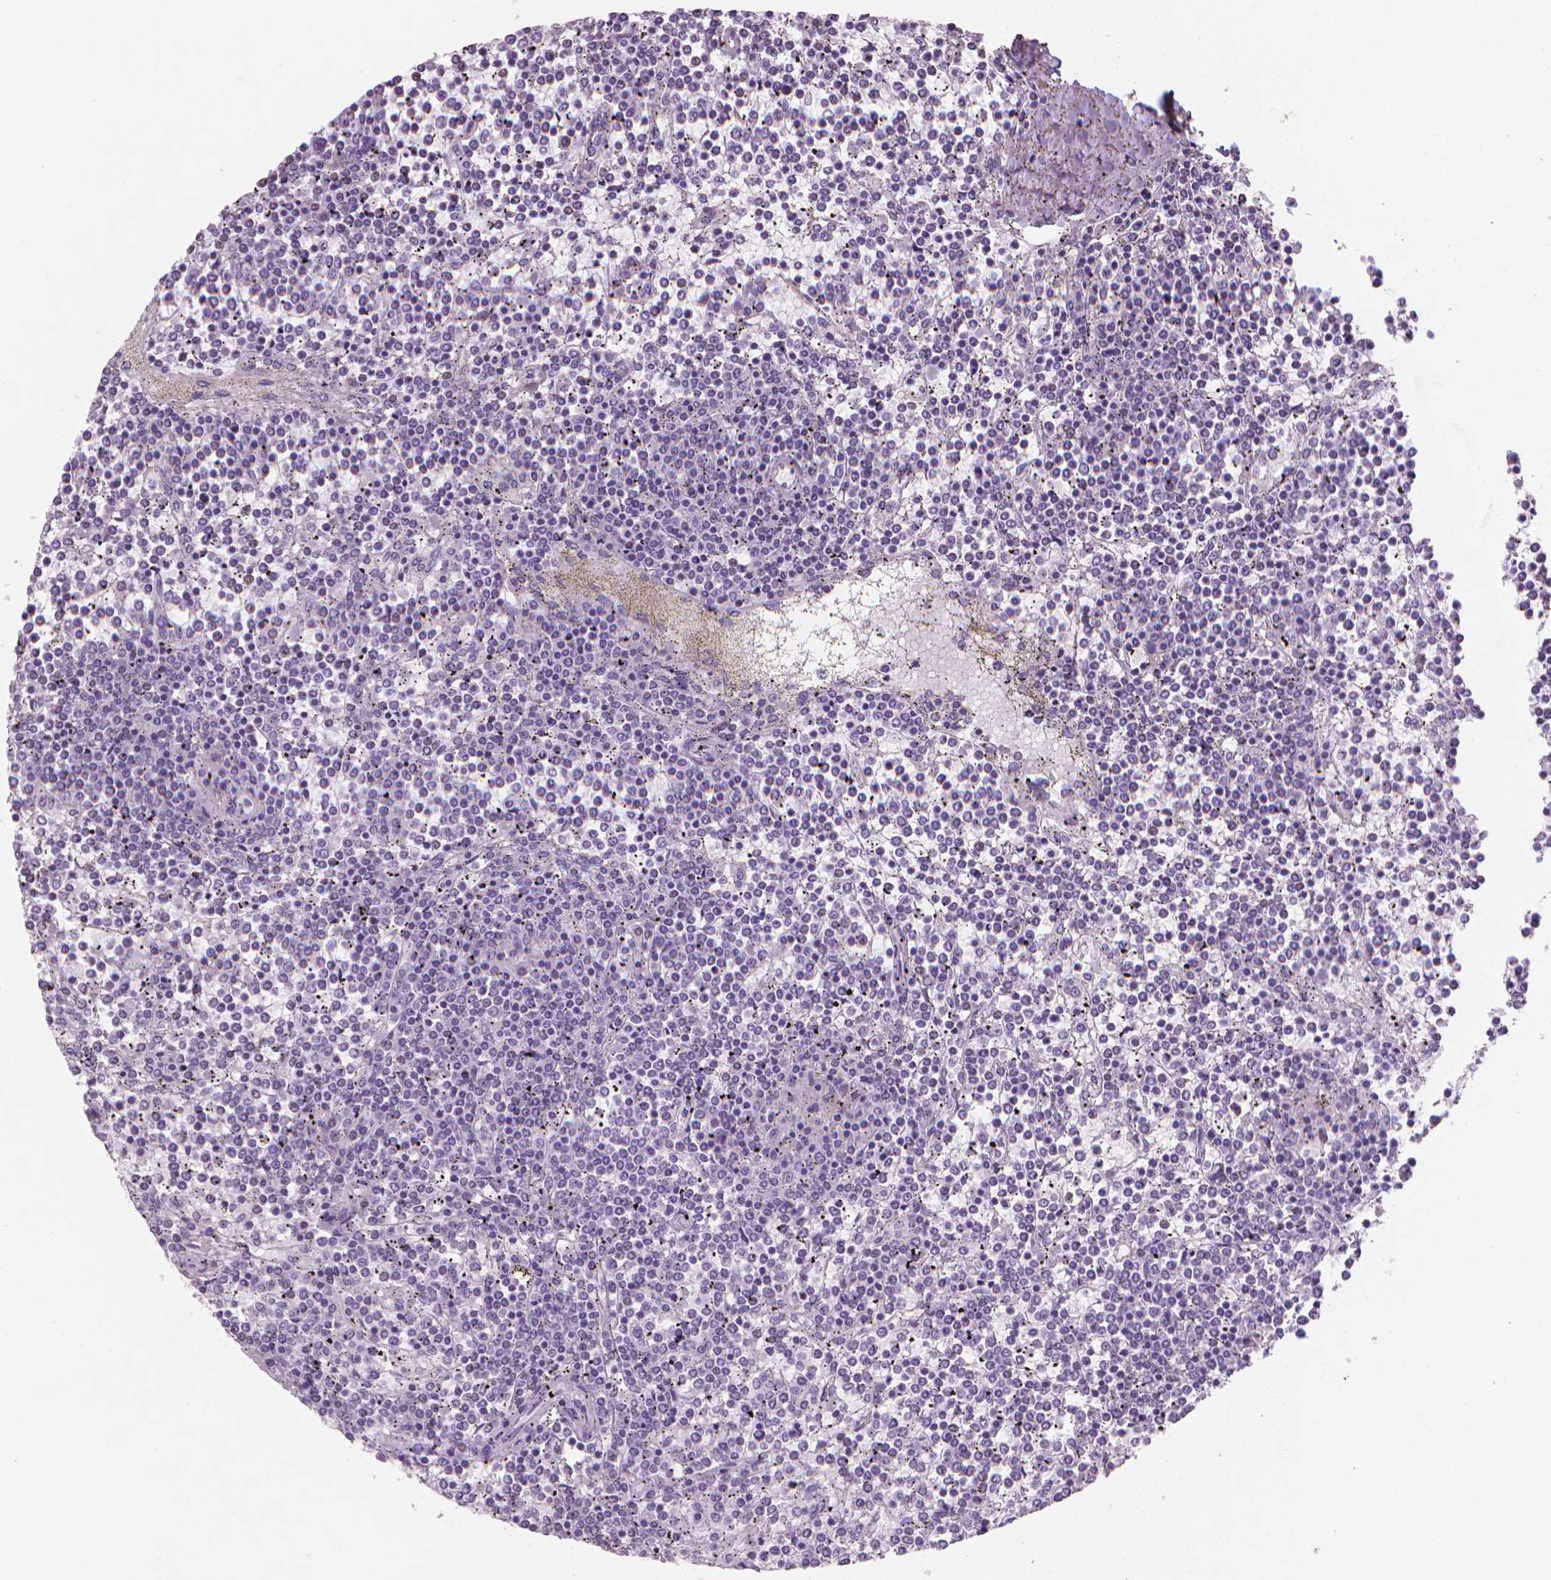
{"staining": {"intensity": "negative", "quantity": "none", "location": "none"}, "tissue": "lymphoma", "cell_type": "Tumor cells", "image_type": "cancer", "snomed": [{"axis": "morphology", "description": "Malignant lymphoma, non-Hodgkin's type, Low grade"}, {"axis": "topography", "description": "Spleen"}], "caption": "Immunohistochemical staining of human low-grade malignant lymphoma, non-Hodgkin's type displays no significant positivity in tumor cells.", "gene": "PIAS2", "patient": {"sex": "female", "age": 19}}